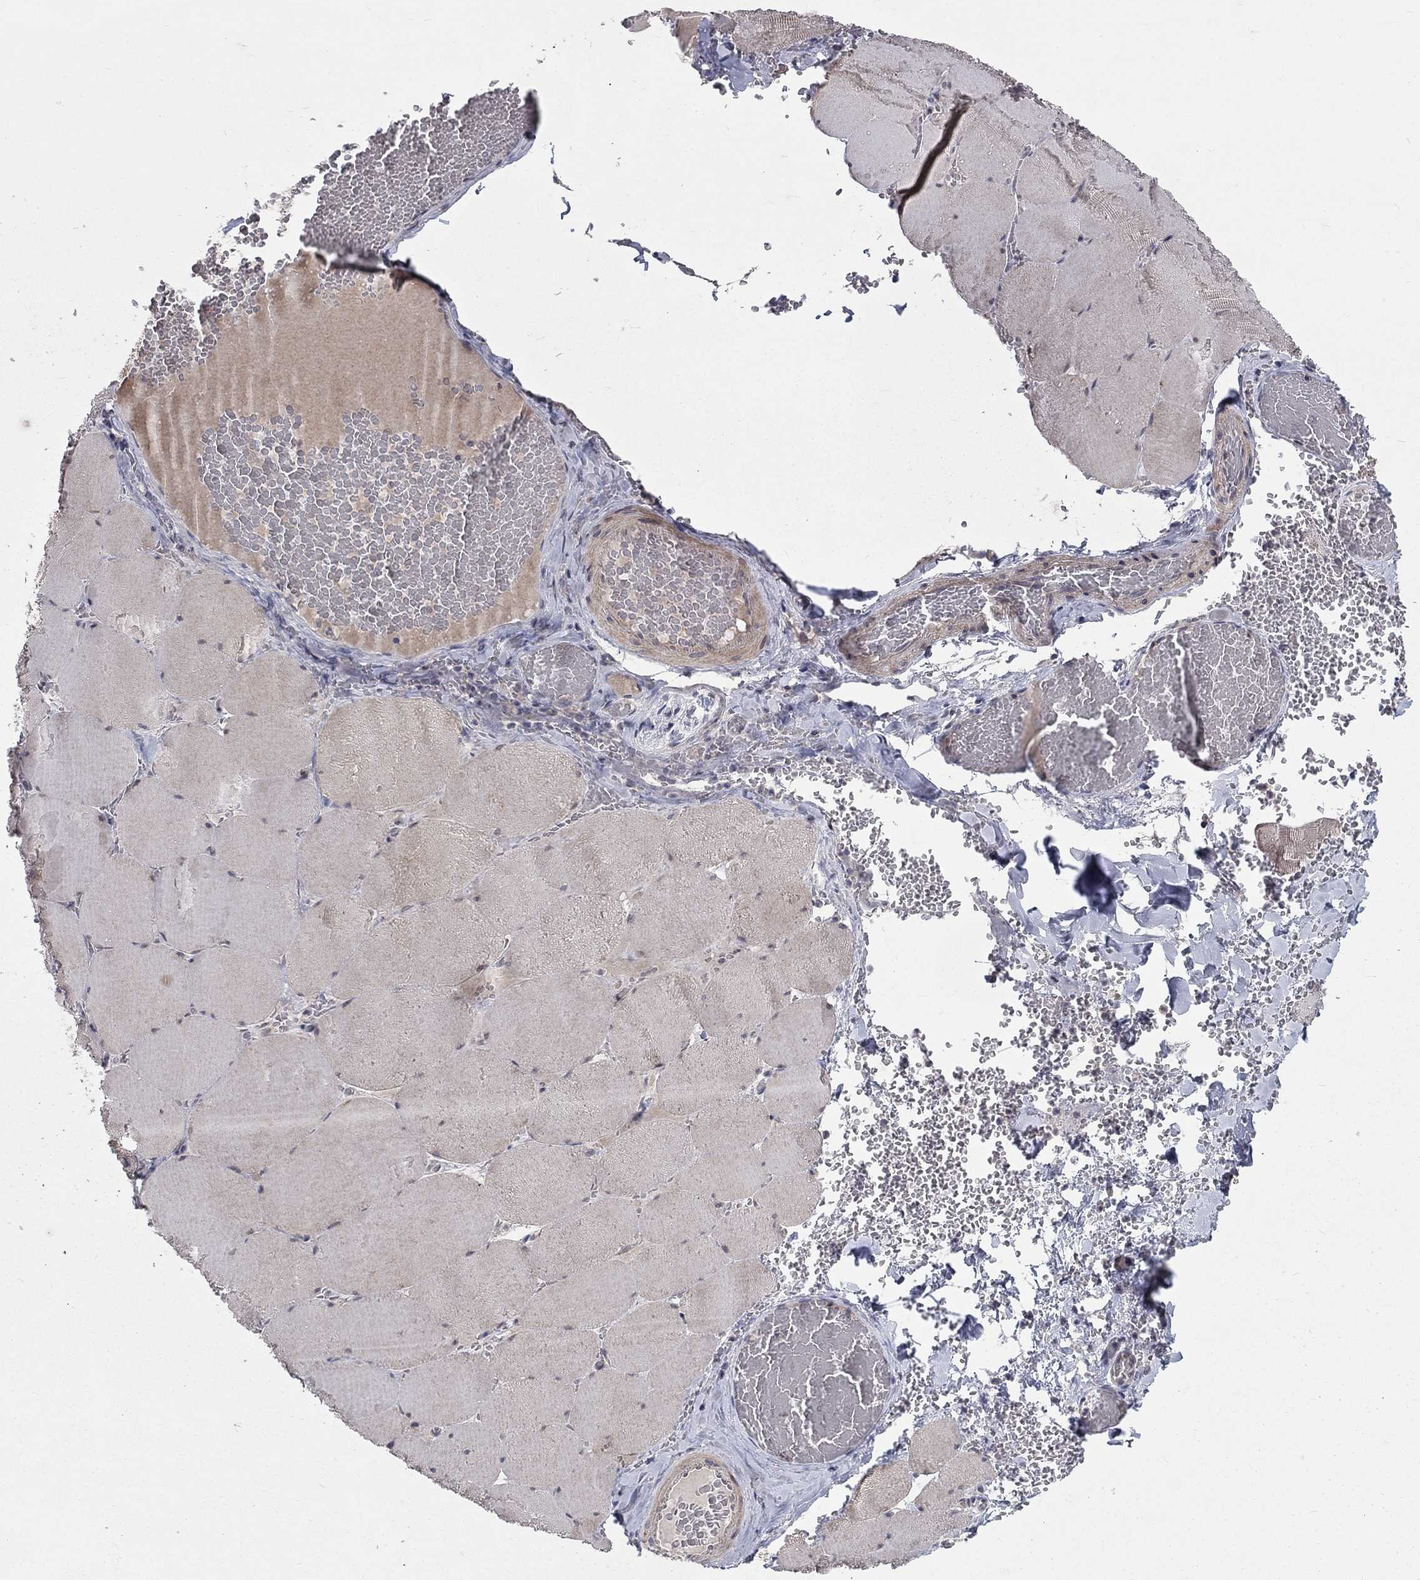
{"staining": {"intensity": "negative", "quantity": "none", "location": "none"}, "tissue": "skeletal muscle", "cell_type": "Myocytes", "image_type": "normal", "snomed": [{"axis": "morphology", "description": "Normal tissue, NOS"}, {"axis": "morphology", "description": "Malignant melanoma, Metastatic site"}, {"axis": "topography", "description": "Skeletal muscle"}], "caption": "Immunohistochemical staining of unremarkable skeletal muscle displays no significant positivity in myocytes. (Stains: DAB immunohistochemistry (IHC) with hematoxylin counter stain, Microscopy: brightfield microscopy at high magnification).", "gene": "FAM3B", "patient": {"sex": "male", "age": 50}}